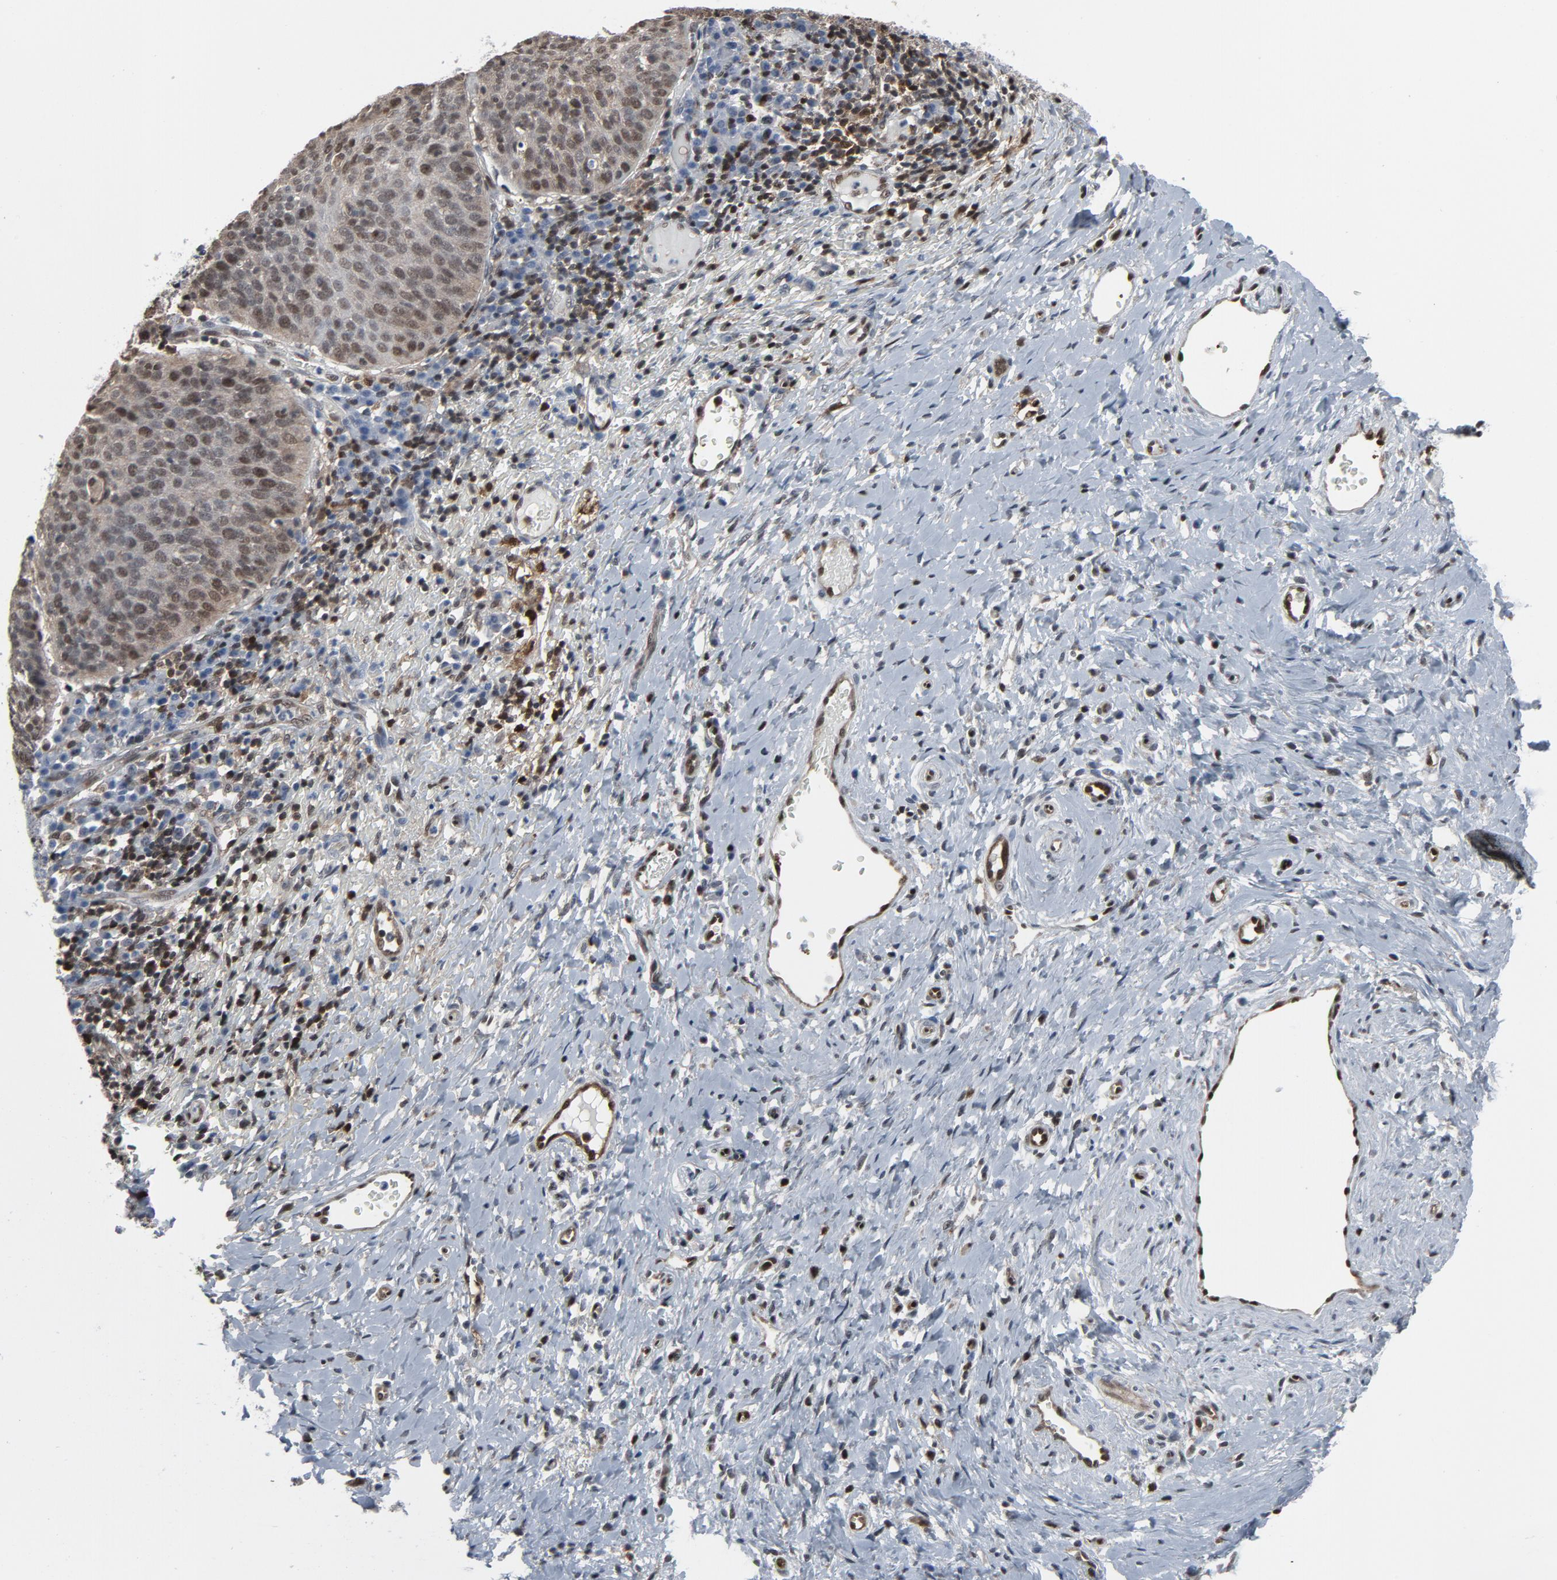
{"staining": {"intensity": "moderate", "quantity": "25%-75%", "location": "cytoplasmic/membranous,nuclear"}, "tissue": "cervical cancer", "cell_type": "Tumor cells", "image_type": "cancer", "snomed": [{"axis": "morphology", "description": "Normal tissue, NOS"}, {"axis": "morphology", "description": "Squamous cell carcinoma, NOS"}, {"axis": "topography", "description": "Cervix"}], "caption": "DAB immunohistochemical staining of cervical cancer (squamous cell carcinoma) shows moderate cytoplasmic/membranous and nuclear protein expression in about 25%-75% of tumor cells.", "gene": "STAT5A", "patient": {"sex": "female", "age": 39}}